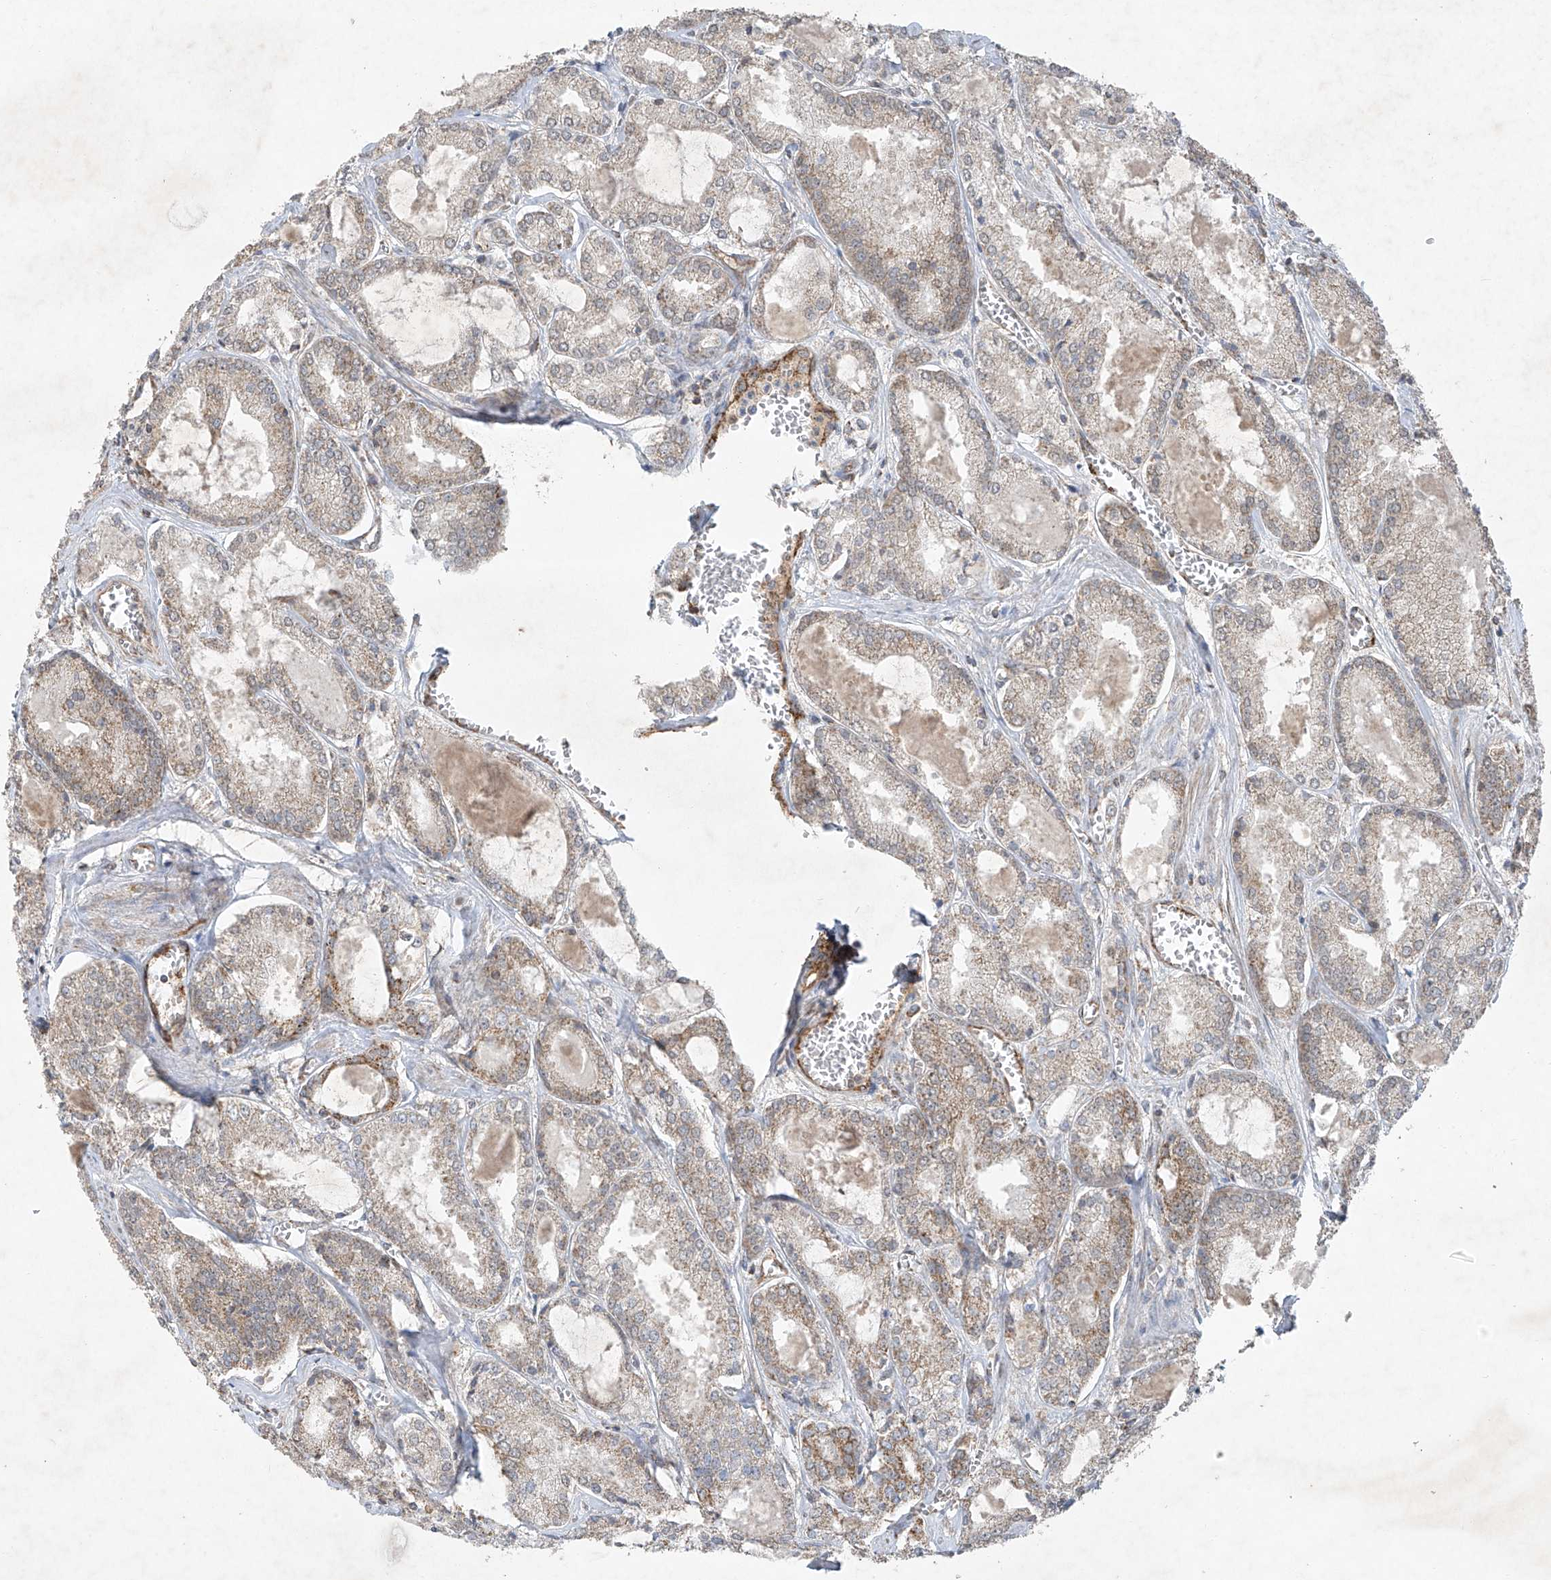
{"staining": {"intensity": "moderate", "quantity": "<25%", "location": "cytoplasmic/membranous"}, "tissue": "prostate cancer", "cell_type": "Tumor cells", "image_type": "cancer", "snomed": [{"axis": "morphology", "description": "Adenocarcinoma, Low grade"}, {"axis": "topography", "description": "Prostate"}], "caption": "A brown stain labels moderate cytoplasmic/membranous expression of a protein in human prostate cancer tumor cells. (DAB (3,3'-diaminobenzidine) IHC, brown staining for protein, blue staining for nuclei).", "gene": "UQCC1", "patient": {"sex": "male", "age": 67}}